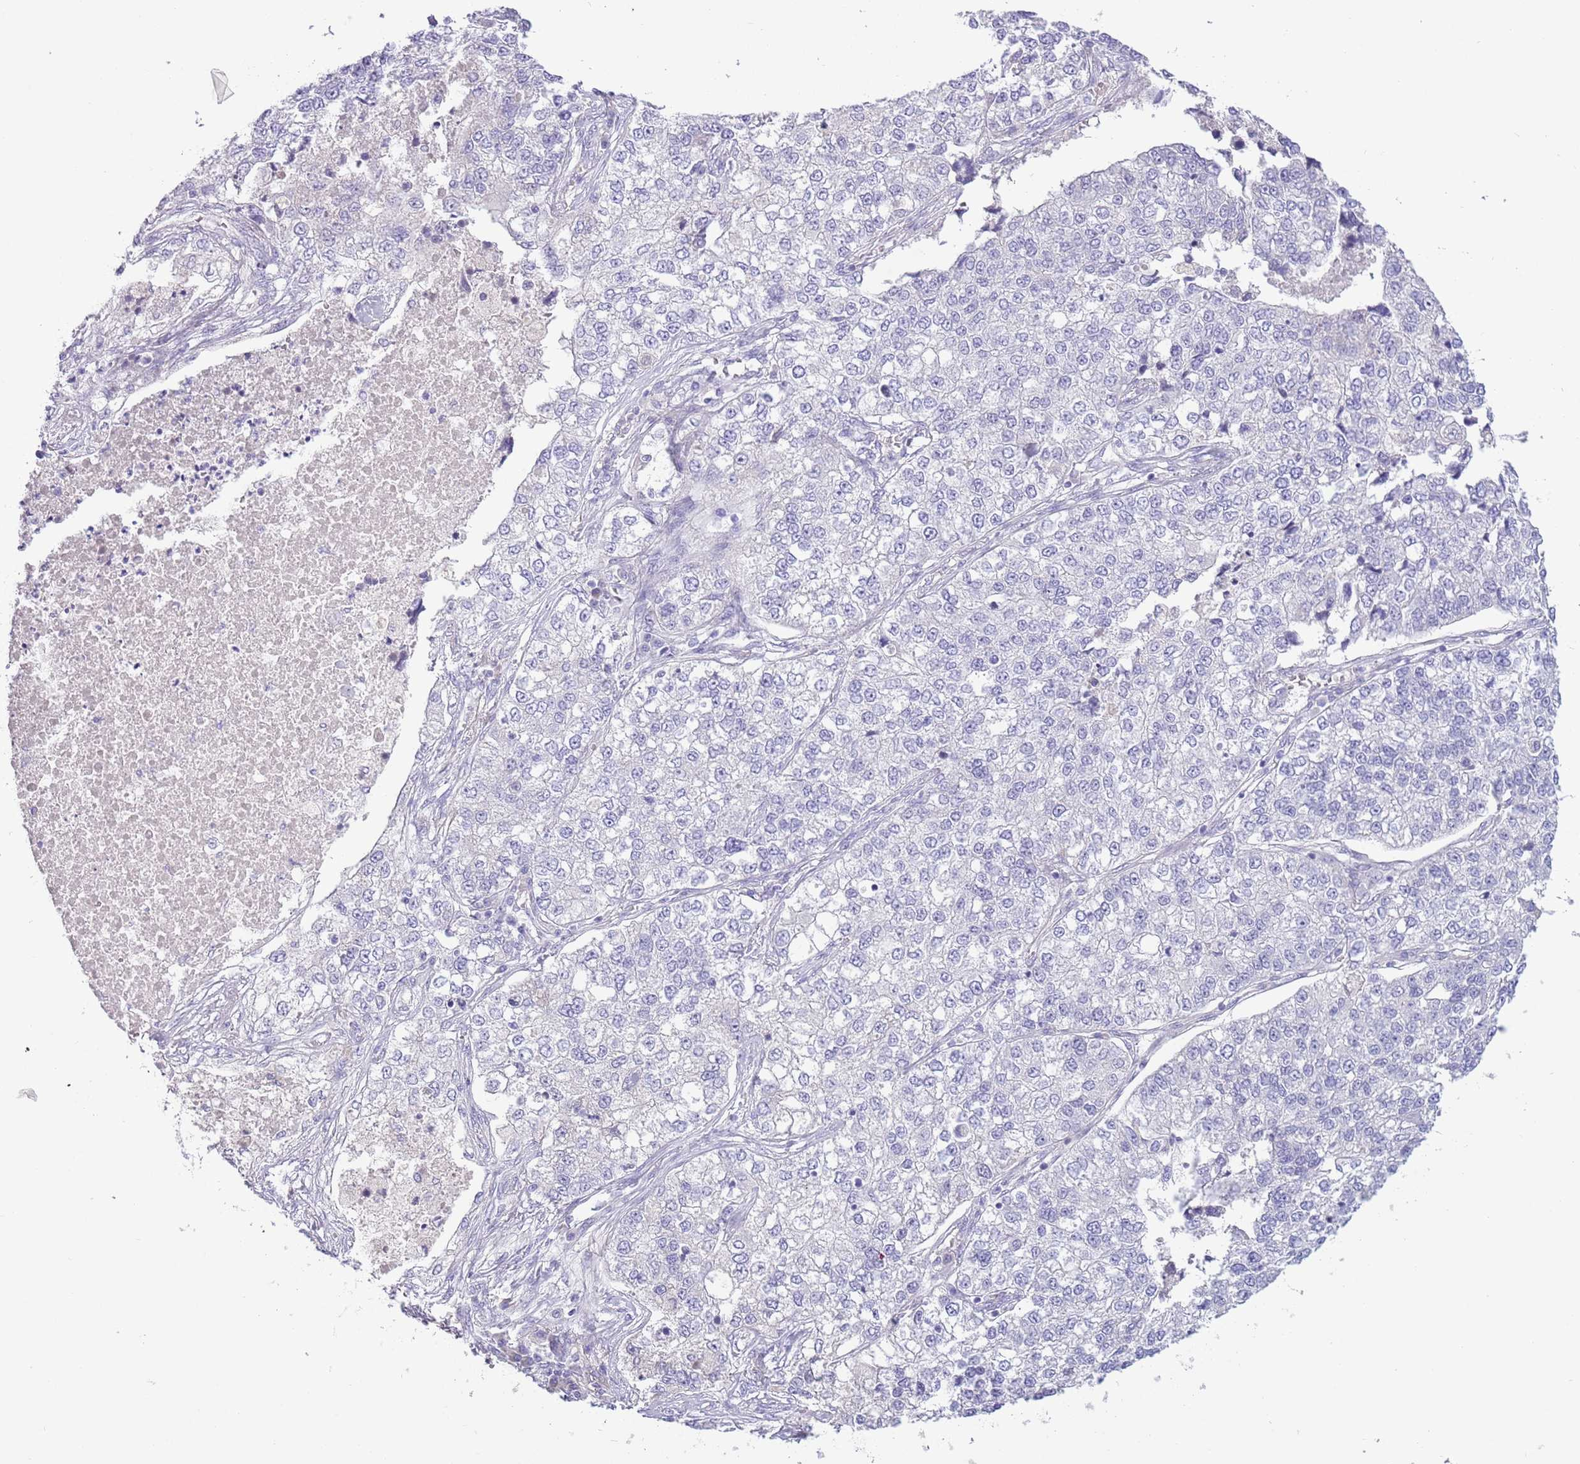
{"staining": {"intensity": "negative", "quantity": "none", "location": "none"}, "tissue": "lung cancer", "cell_type": "Tumor cells", "image_type": "cancer", "snomed": [{"axis": "morphology", "description": "Adenocarcinoma, NOS"}, {"axis": "topography", "description": "Lung"}], "caption": "IHC of adenocarcinoma (lung) exhibits no expression in tumor cells. The staining is performed using DAB (3,3'-diaminobenzidine) brown chromogen with nuclei counter-stained in using hematoxylin.", "gene": "TOX2", "patient": {"sex": "male", "age": 49}}